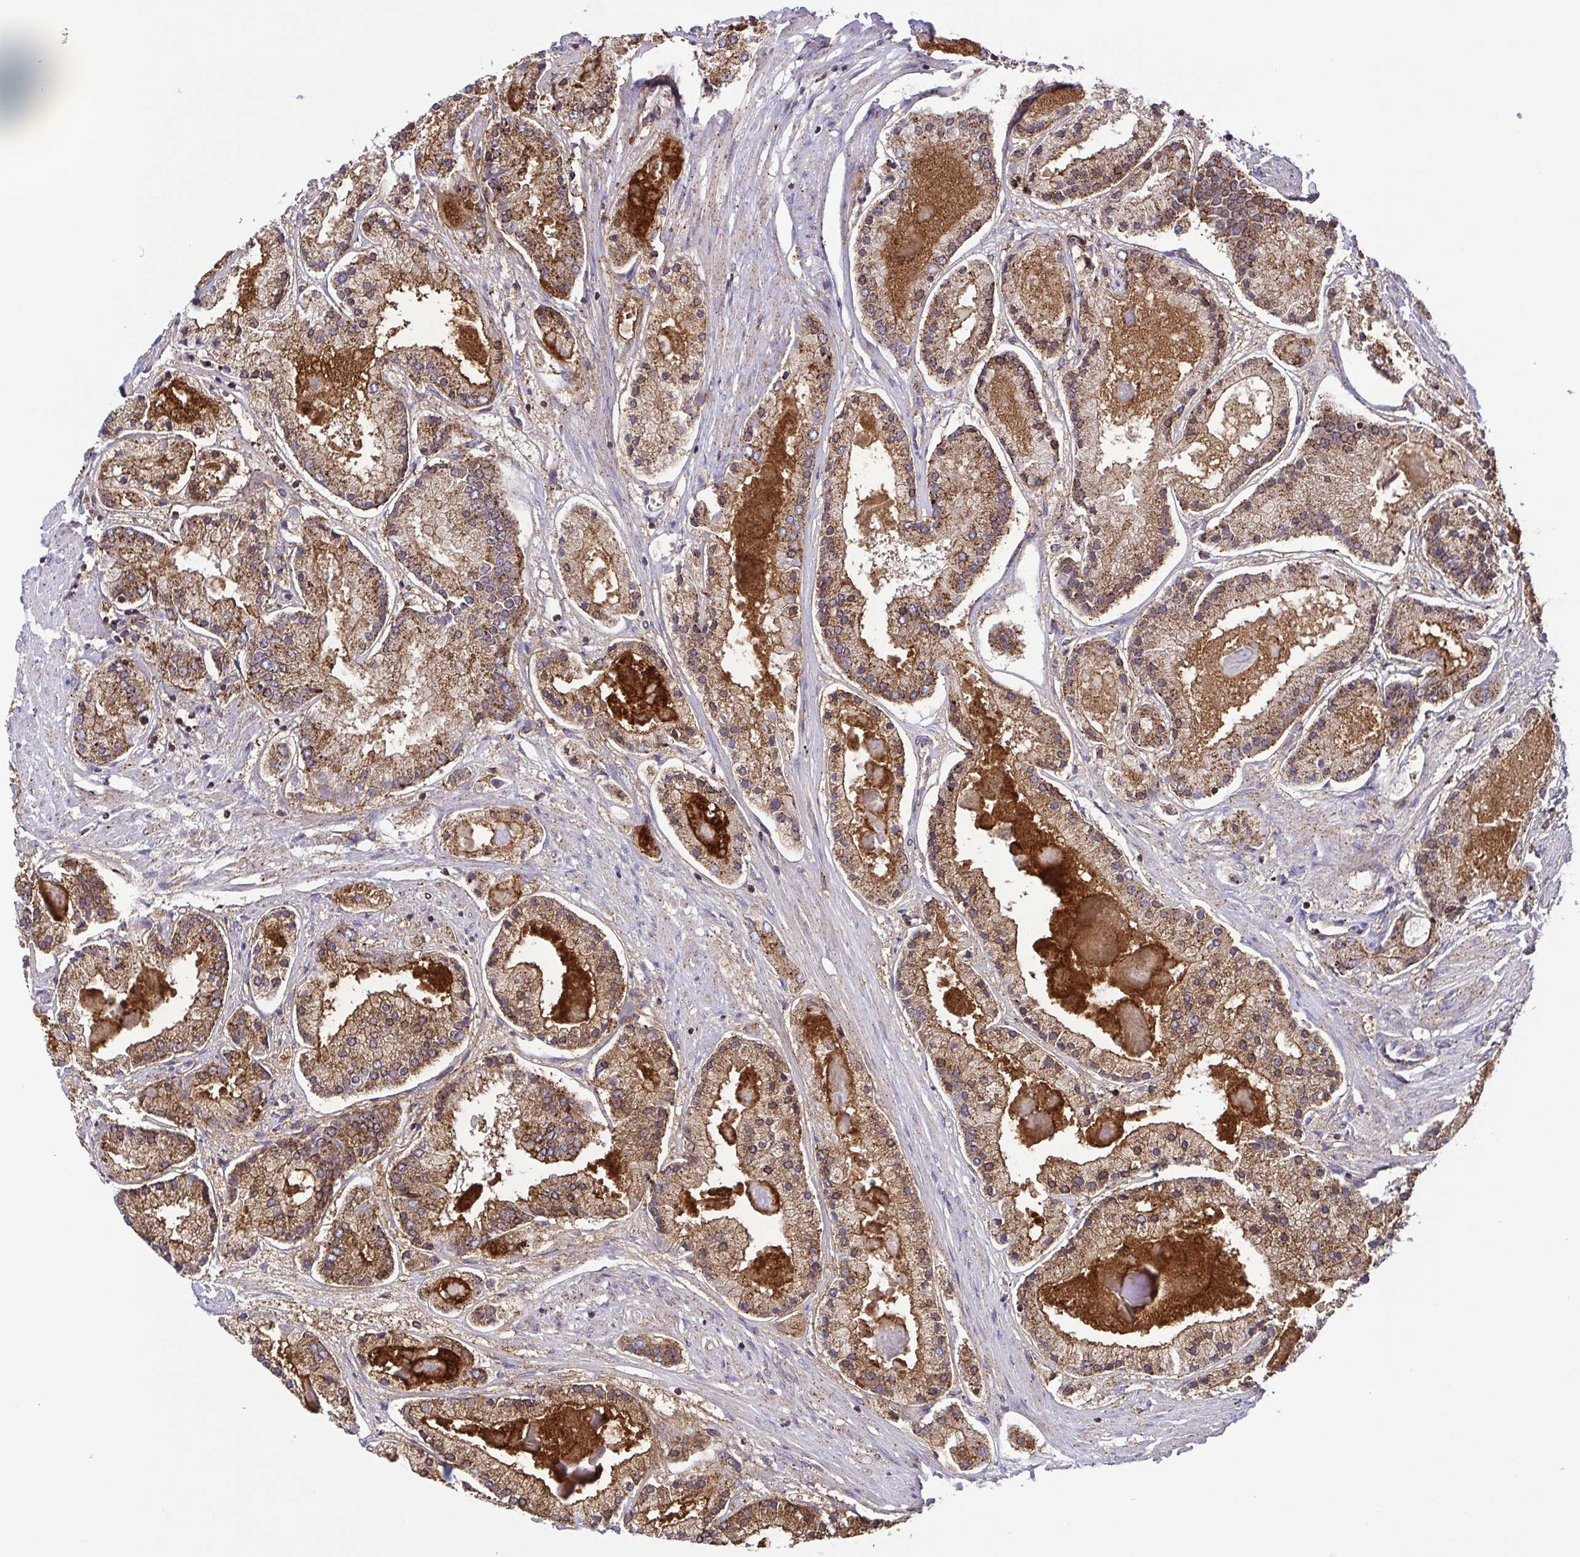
{"staining": {"intensity": "moderate", "quantity": ">75%", "location": "cytoplasmic/membranous"}, "tissue": "prostate cancer", "cell_type": "Tumor cells", "image_type": "cancer", "snomed": [{"axis": "morphology", "description": "Adenocarcinoma, High grade"}, {"axis": "topography", "description": "Prostate"}], "caption": "About >75% of tumor cells in prostate cancer exhibit moderate cytoplasmic/membranous protein expression as visualized by brown immunohistochemical staining.", "gene": "CHMP1B", "patient": {"sex": "male", "age": 67}}